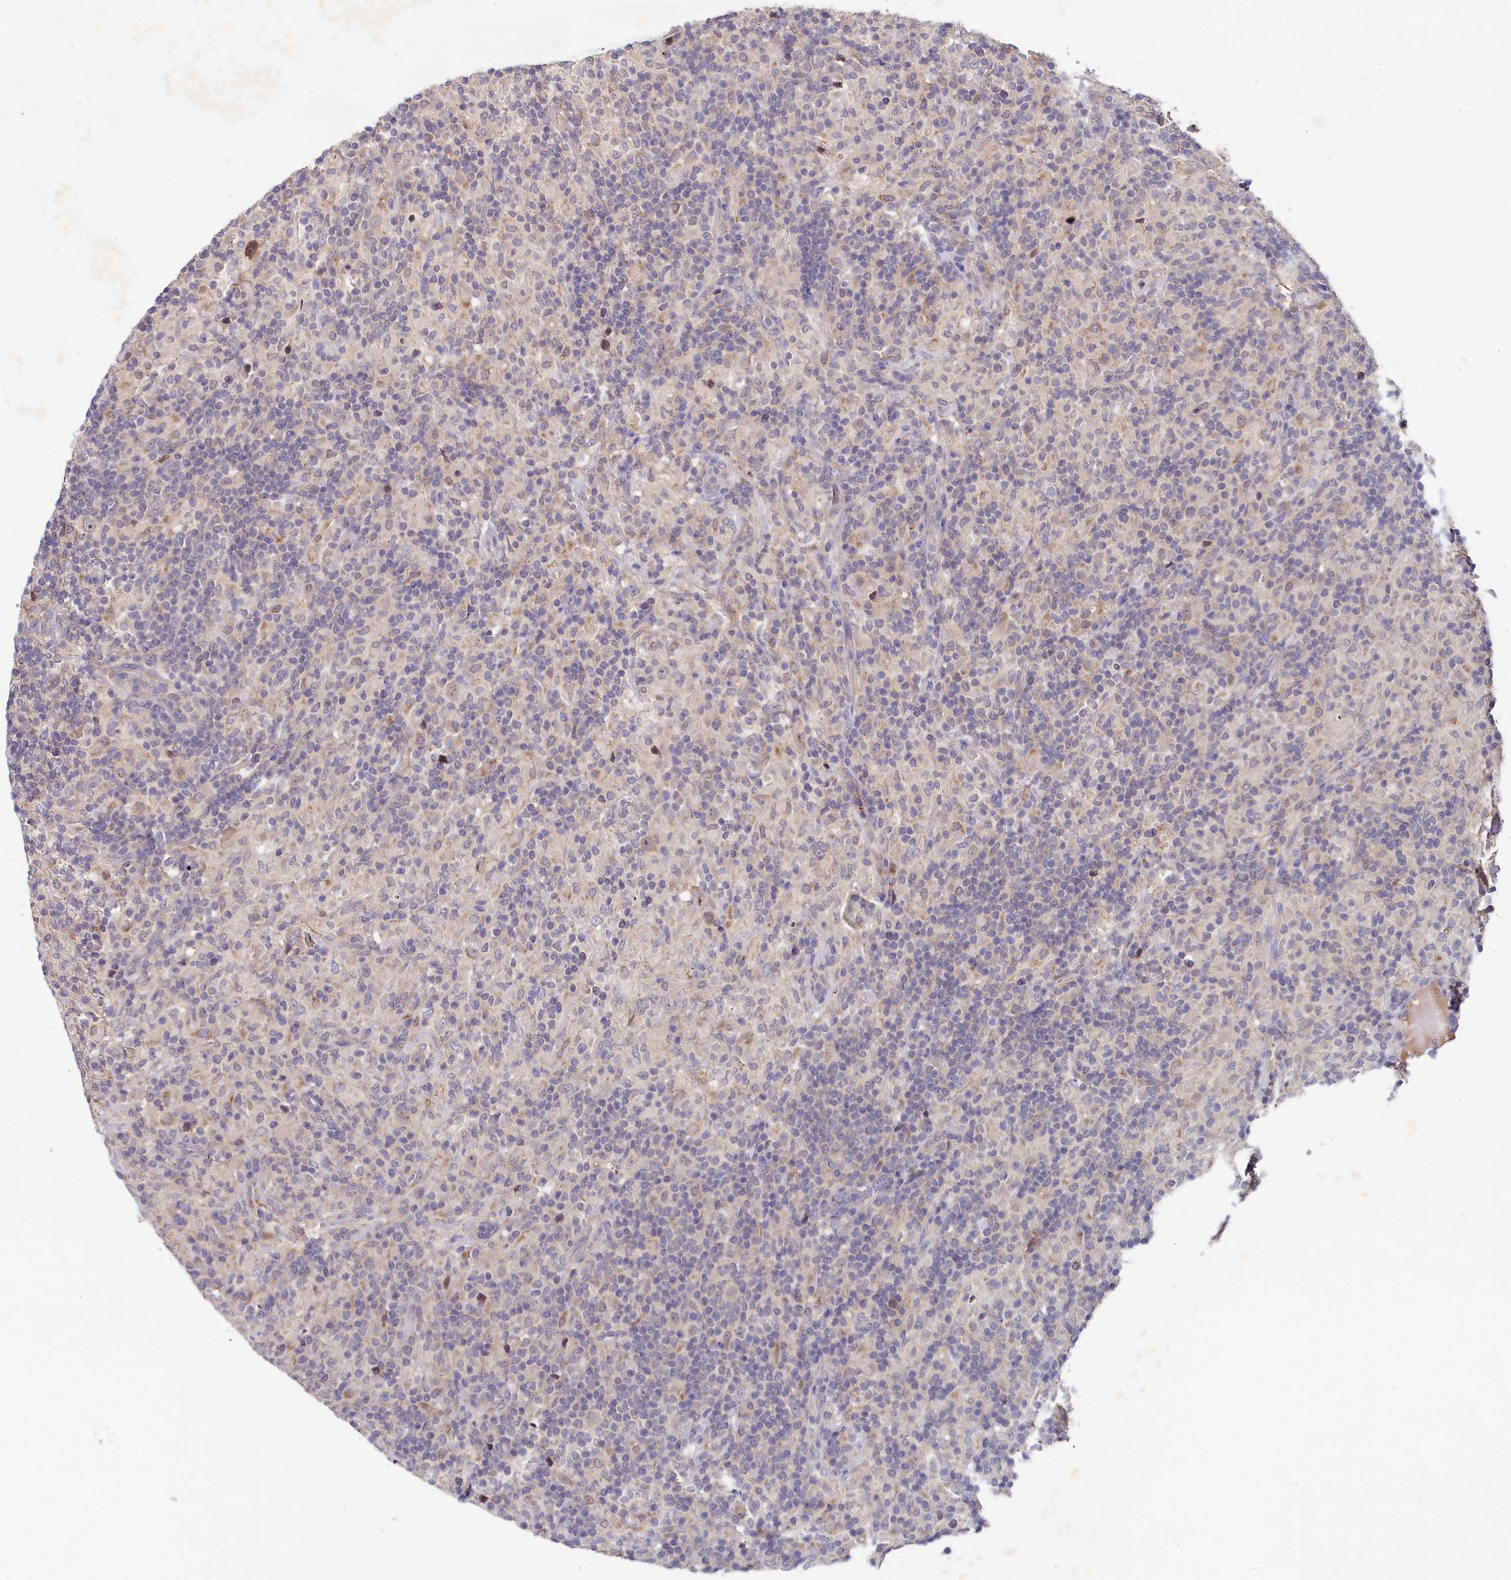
{"staining": {"intensity": "weak", "quantity": "<25%", "location": "cytoplasmic/membranous"}, "tissue": "lymphoma", "cell_type": "Tumor cells", "image_type": "cancer", "snomed": [{"axis": "morphology", "description": "Hodgkin's disease, NOS"}, {"axis": "topography", "description": "Lymph node"}], "caption": "High magnification brightfield microscopy of Hodgkin's disease stained with DAB (3,3'-diaminobenzidine) (brown) and counterstained with hematoxylin (blue): tumor cells show no significant staining.", "gene": "SPINK9", "patient": {"sex": "male", "age": 70}}